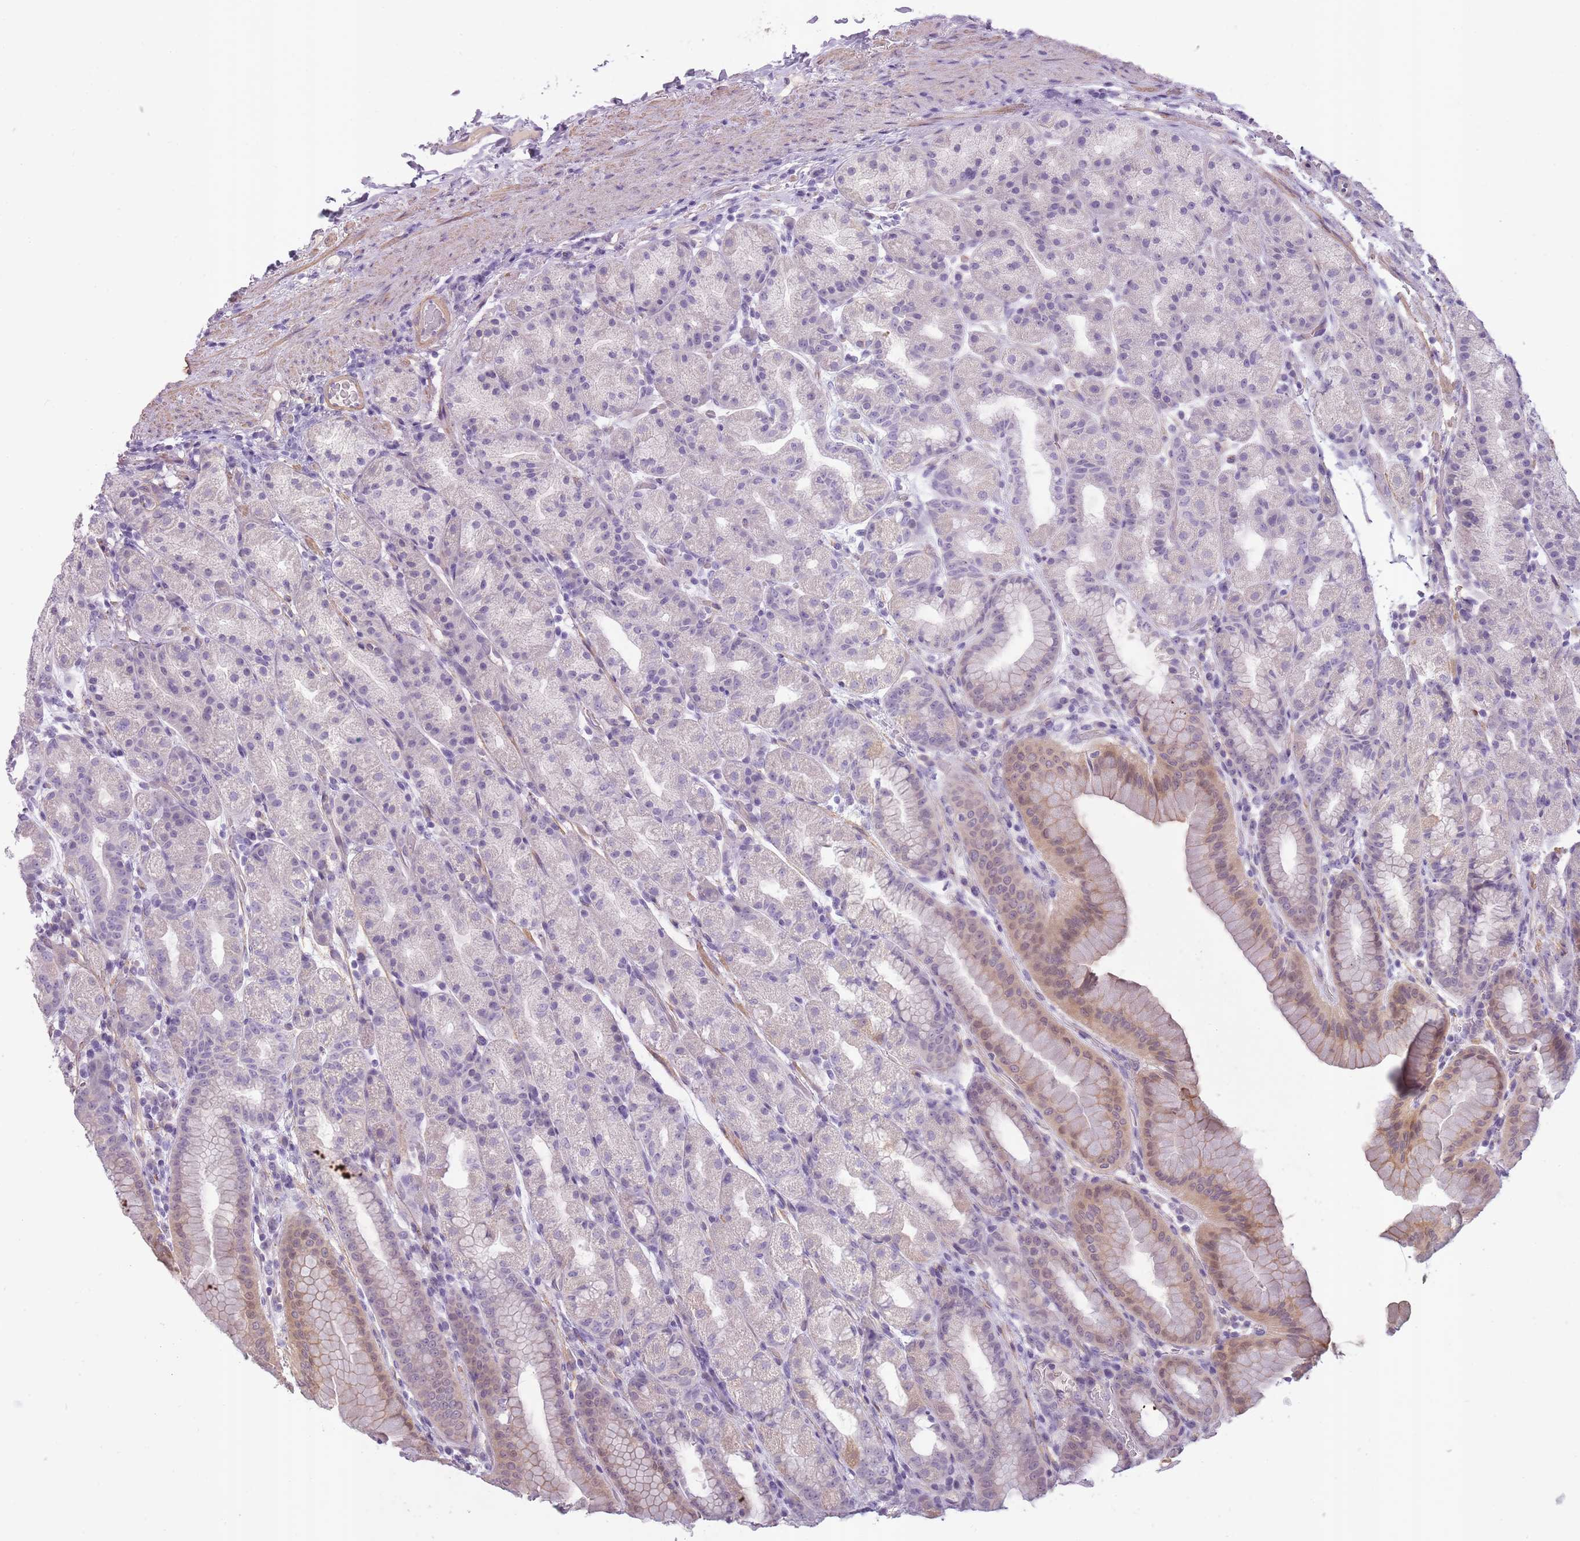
{"staining": {"intensity": "moderate", "quantity": "<25%", "location": "cytoplasmic/membranous,nuclear"}, "tissue": "stomach", "cell_type": "Glandular cells", "image_type": "normal", "snomed": [{"axis": "morphology", "description": "Normal tissue, NOS"}, {"axis": "topography", "description": "Stomach, upper"}, {"axis": "topography", "description": "Stomach"}], "caption": "This is an image of immunohistochemistry (IHC) staining of benign stomach, which shows moderate expression in the cytoplasmic/membranous,nuclear of glandular cells.", "gene": "SLC8A2", "patient": {"sex": "male", "age": 68}}